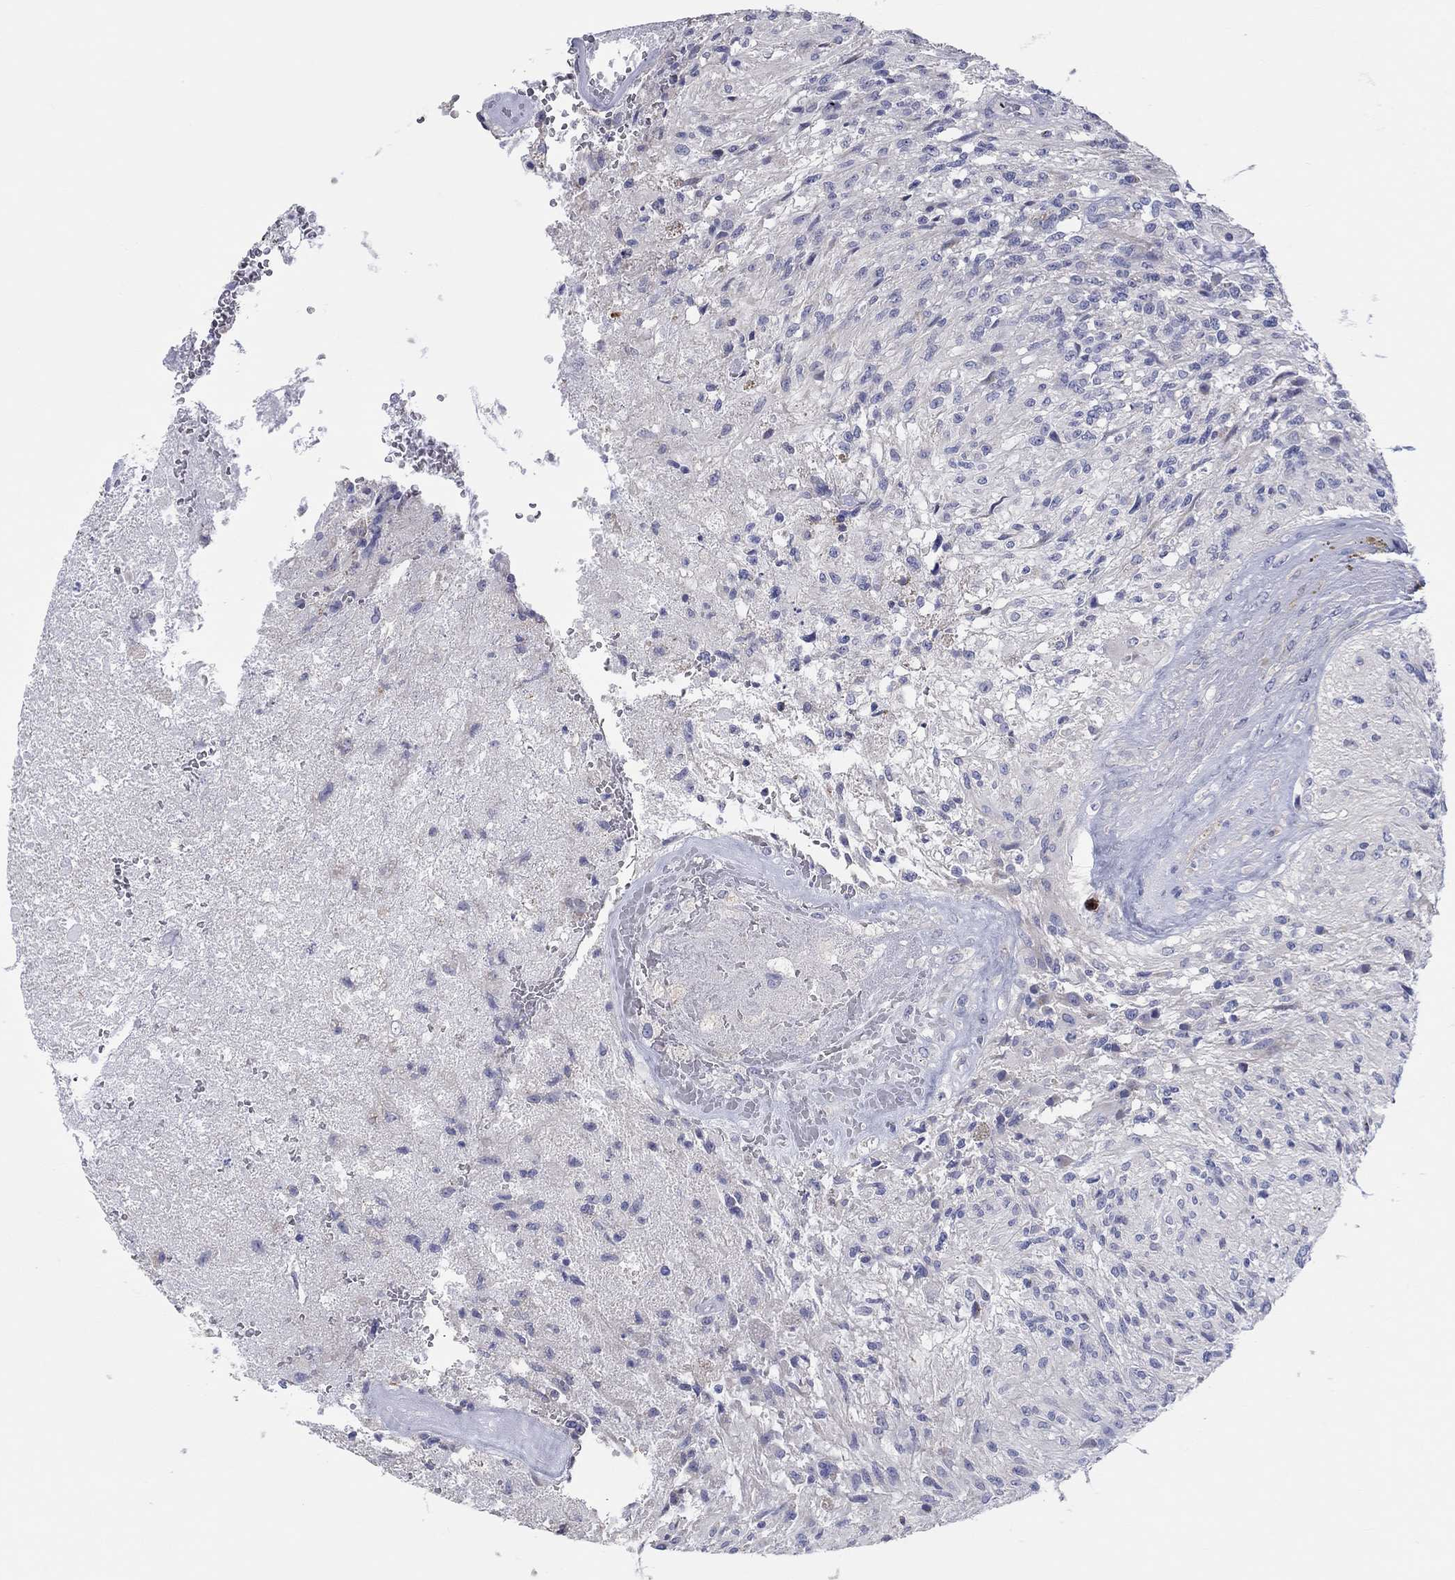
{"staining": {"intensity": "negative", "quantity": "none", "location": "none"}, "tissue": "glioma", "cell_type": "Tumor cells", "image_type": "cancer", "snomed": [{"axis": "morphology", "description": "Glioma, malignant, High grade"}, {"axis": "topography", "description": "Brain"}], "caption": "An IHC photomicrograph of malignant glioma (high-grade) is shown. There is no staining in tumor cells of malignant glioma (high-grade).", "gene": "LRRC4C", "patient": {"sex": "male", "age": 56}}